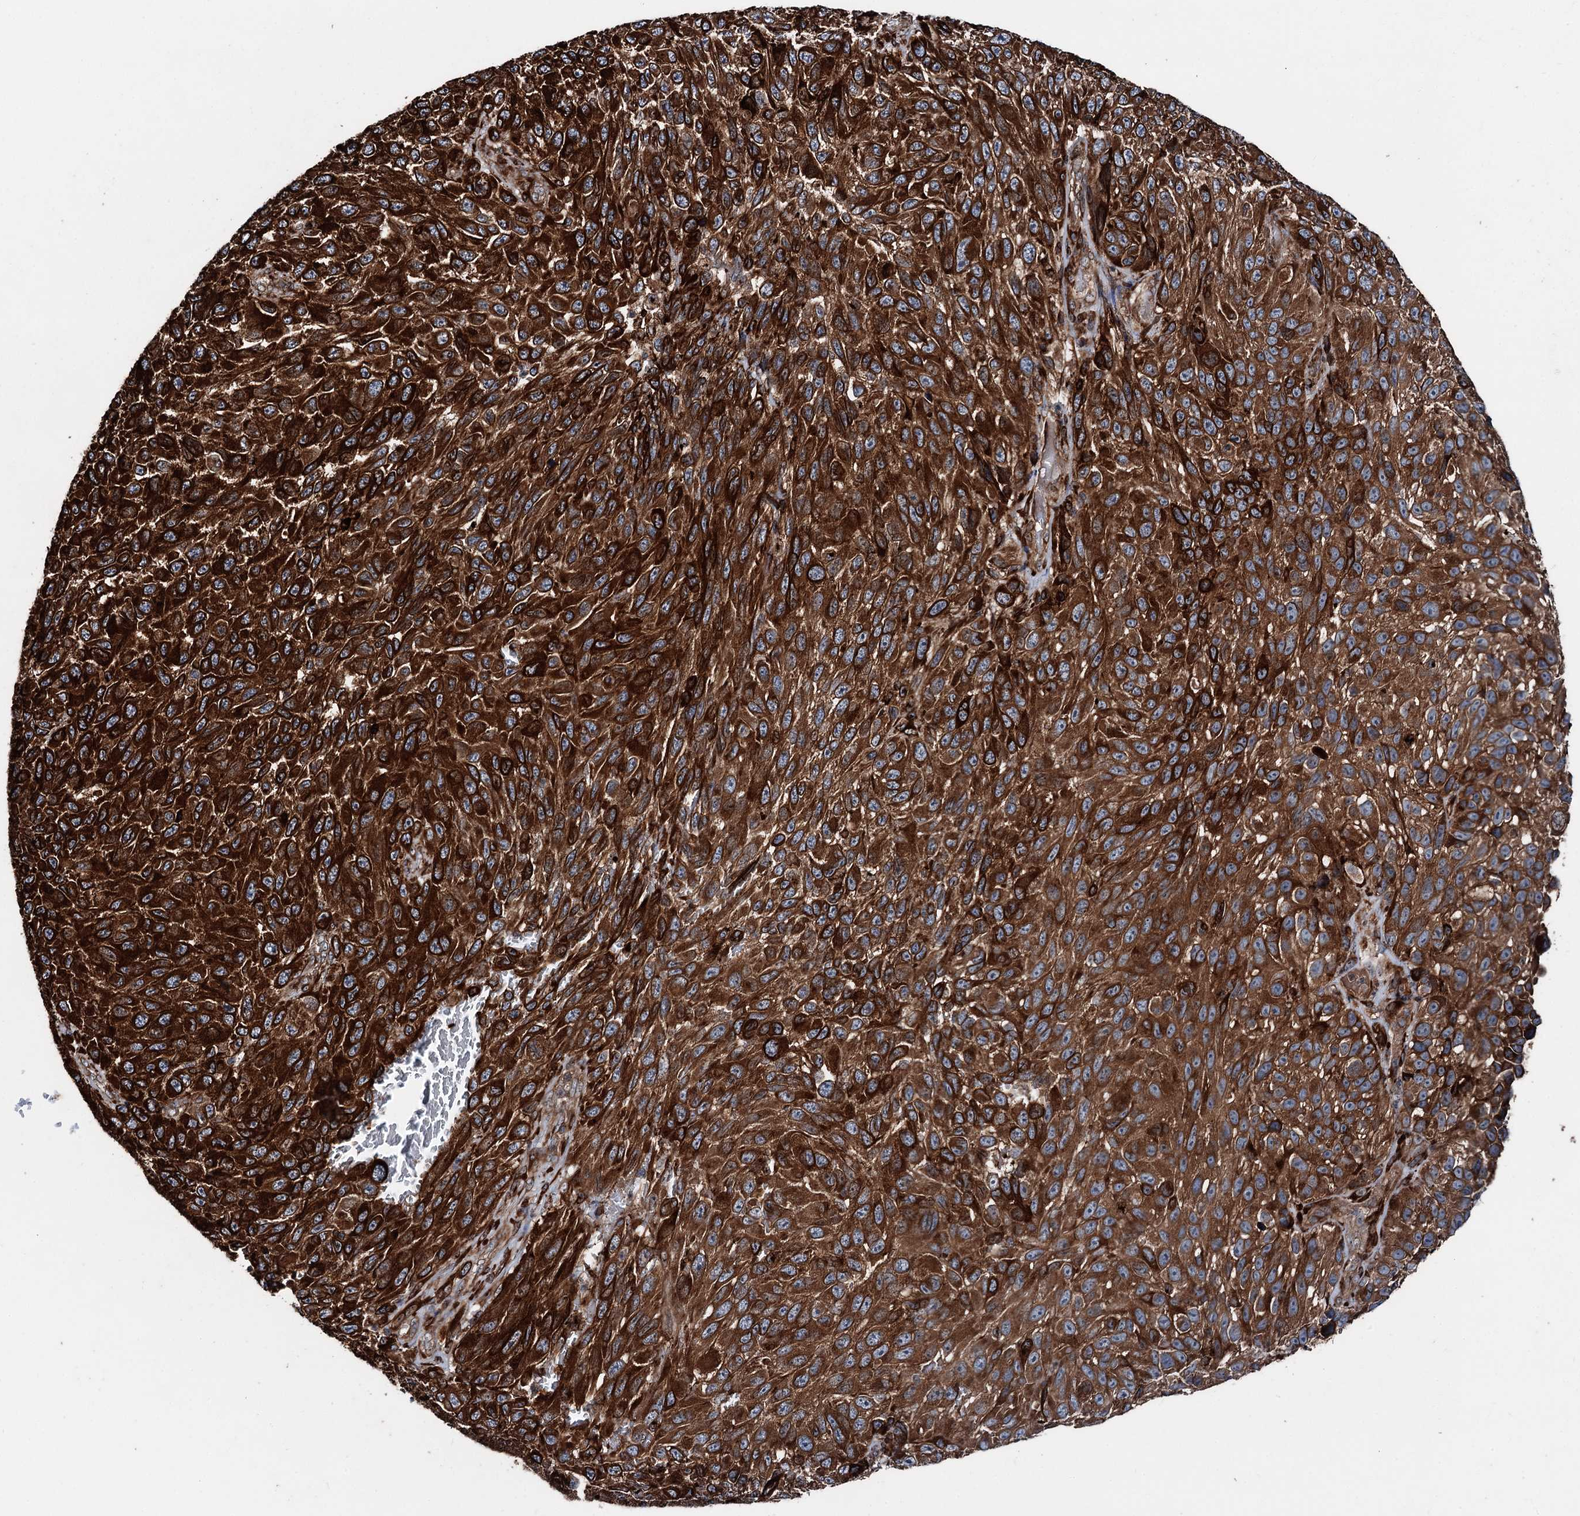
{"staining": {"intensity": "strong", "quantity": ">75%", "location": "cytoplasmic/membranous"}, "tissue": "melanoma", "cell_type": "Tumor cells", "image_type": "cancer", "snomed": [{"axis": "morphology", "description": "Normal tissue, NOS"}, {"axis": "morphology", "description": "Malignant melanoma, NOS"}, {"axis": "topography", "description": "Skin"}], "caption": "A histopathology image of malignant melanoma stained for a protein demonstrates strong cytoplasmic/membranous brown staining in tumor cells.", "gene": "DDIAS", "patient": {"sex": "female", "age": 96}}